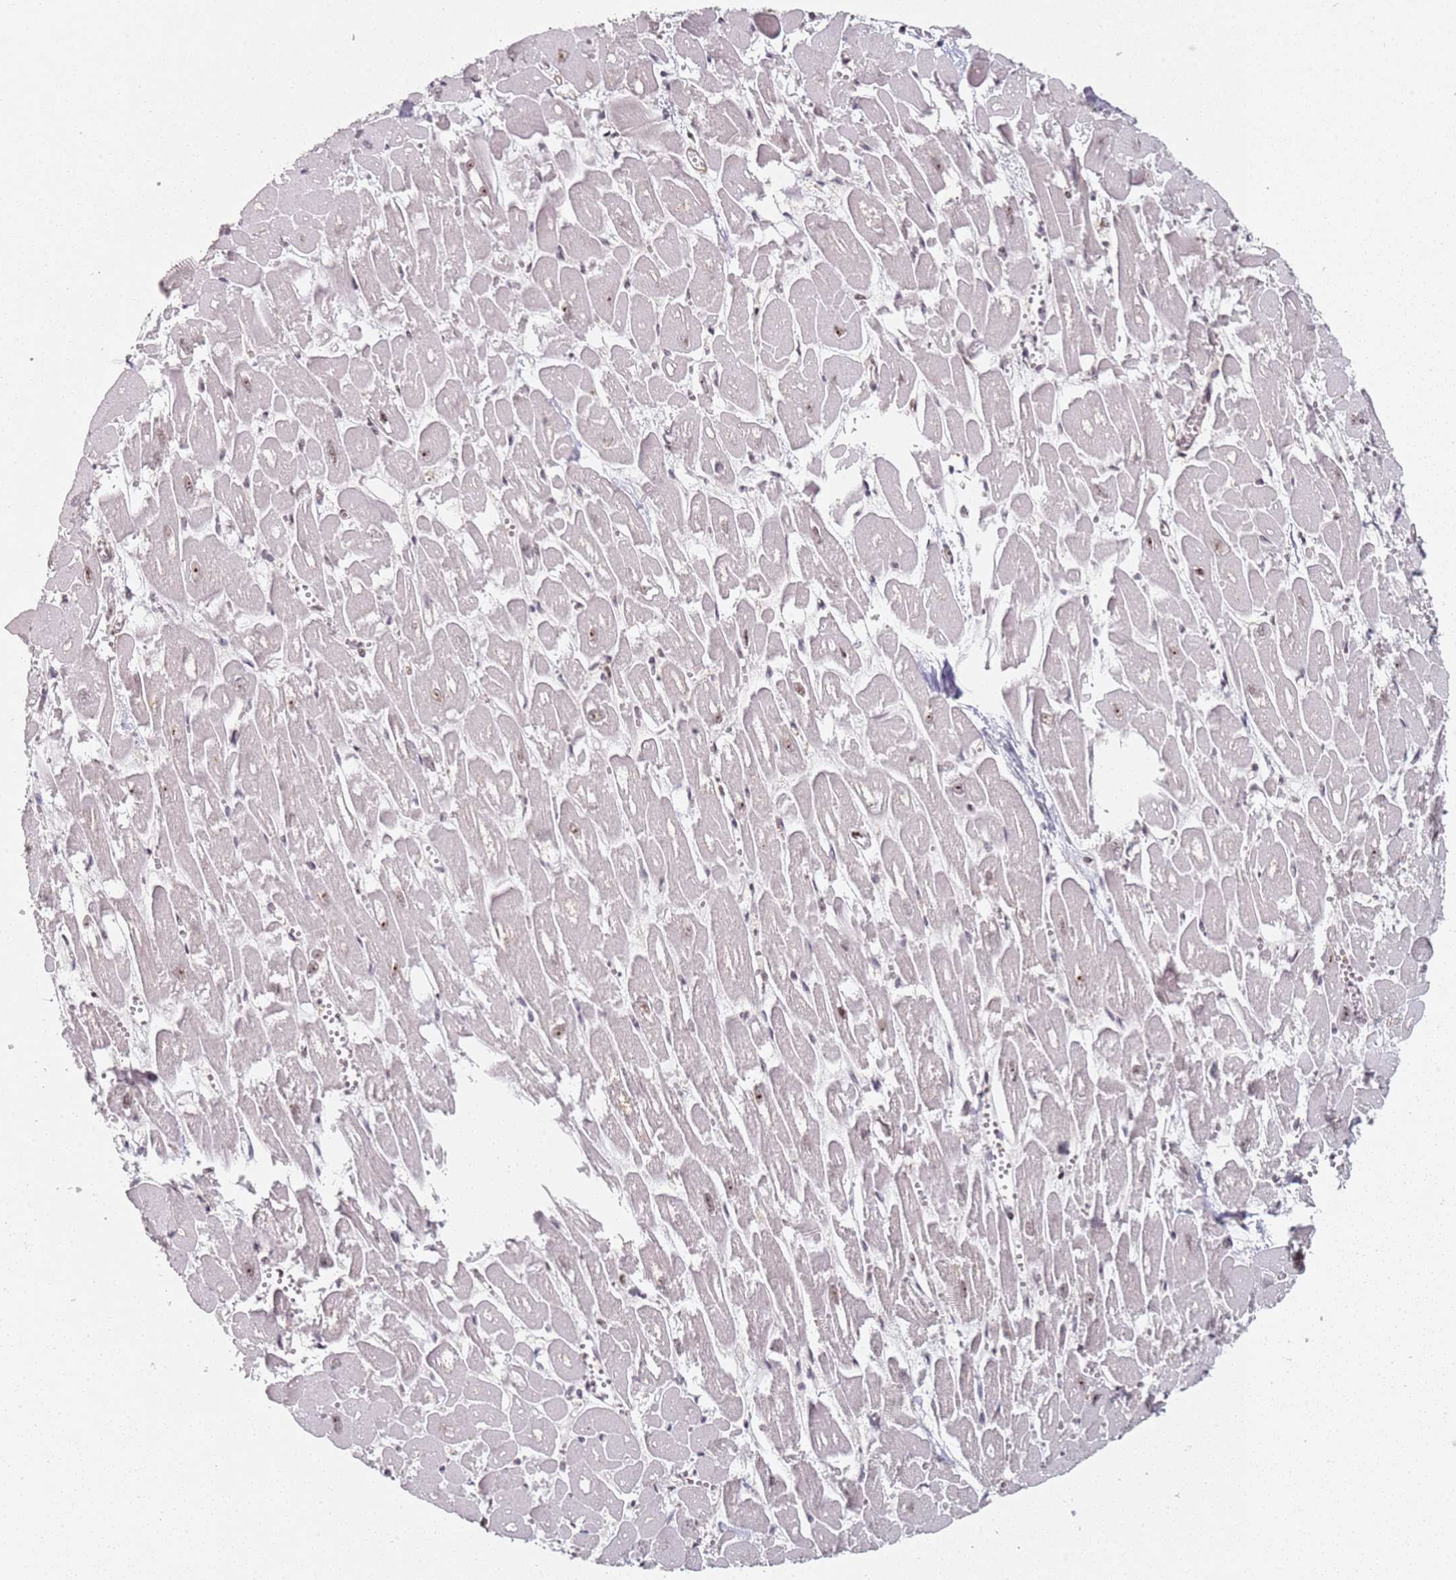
{"staining": {"intensity": "weak", "quantity": ">75%", "location": "nuclear"}, "tissue": "heart muscle", "cell_type": "Cardiomyocytes", "image_type": "normal", "snomed": [{"axis": "morphology", "description": "Normal tissue, NOS"}, {"axis": "topography", "description": "Heart"}], "caption": "A high-resolution histopathology image shows immunohistochemistry (IHC) staining of normal heart muscle, which exhibits weak nuclear staining in approximately >75% of cardiomyocytes.", "gene": "ATF6B", "patient": {"sex": "male", "age": 54}}